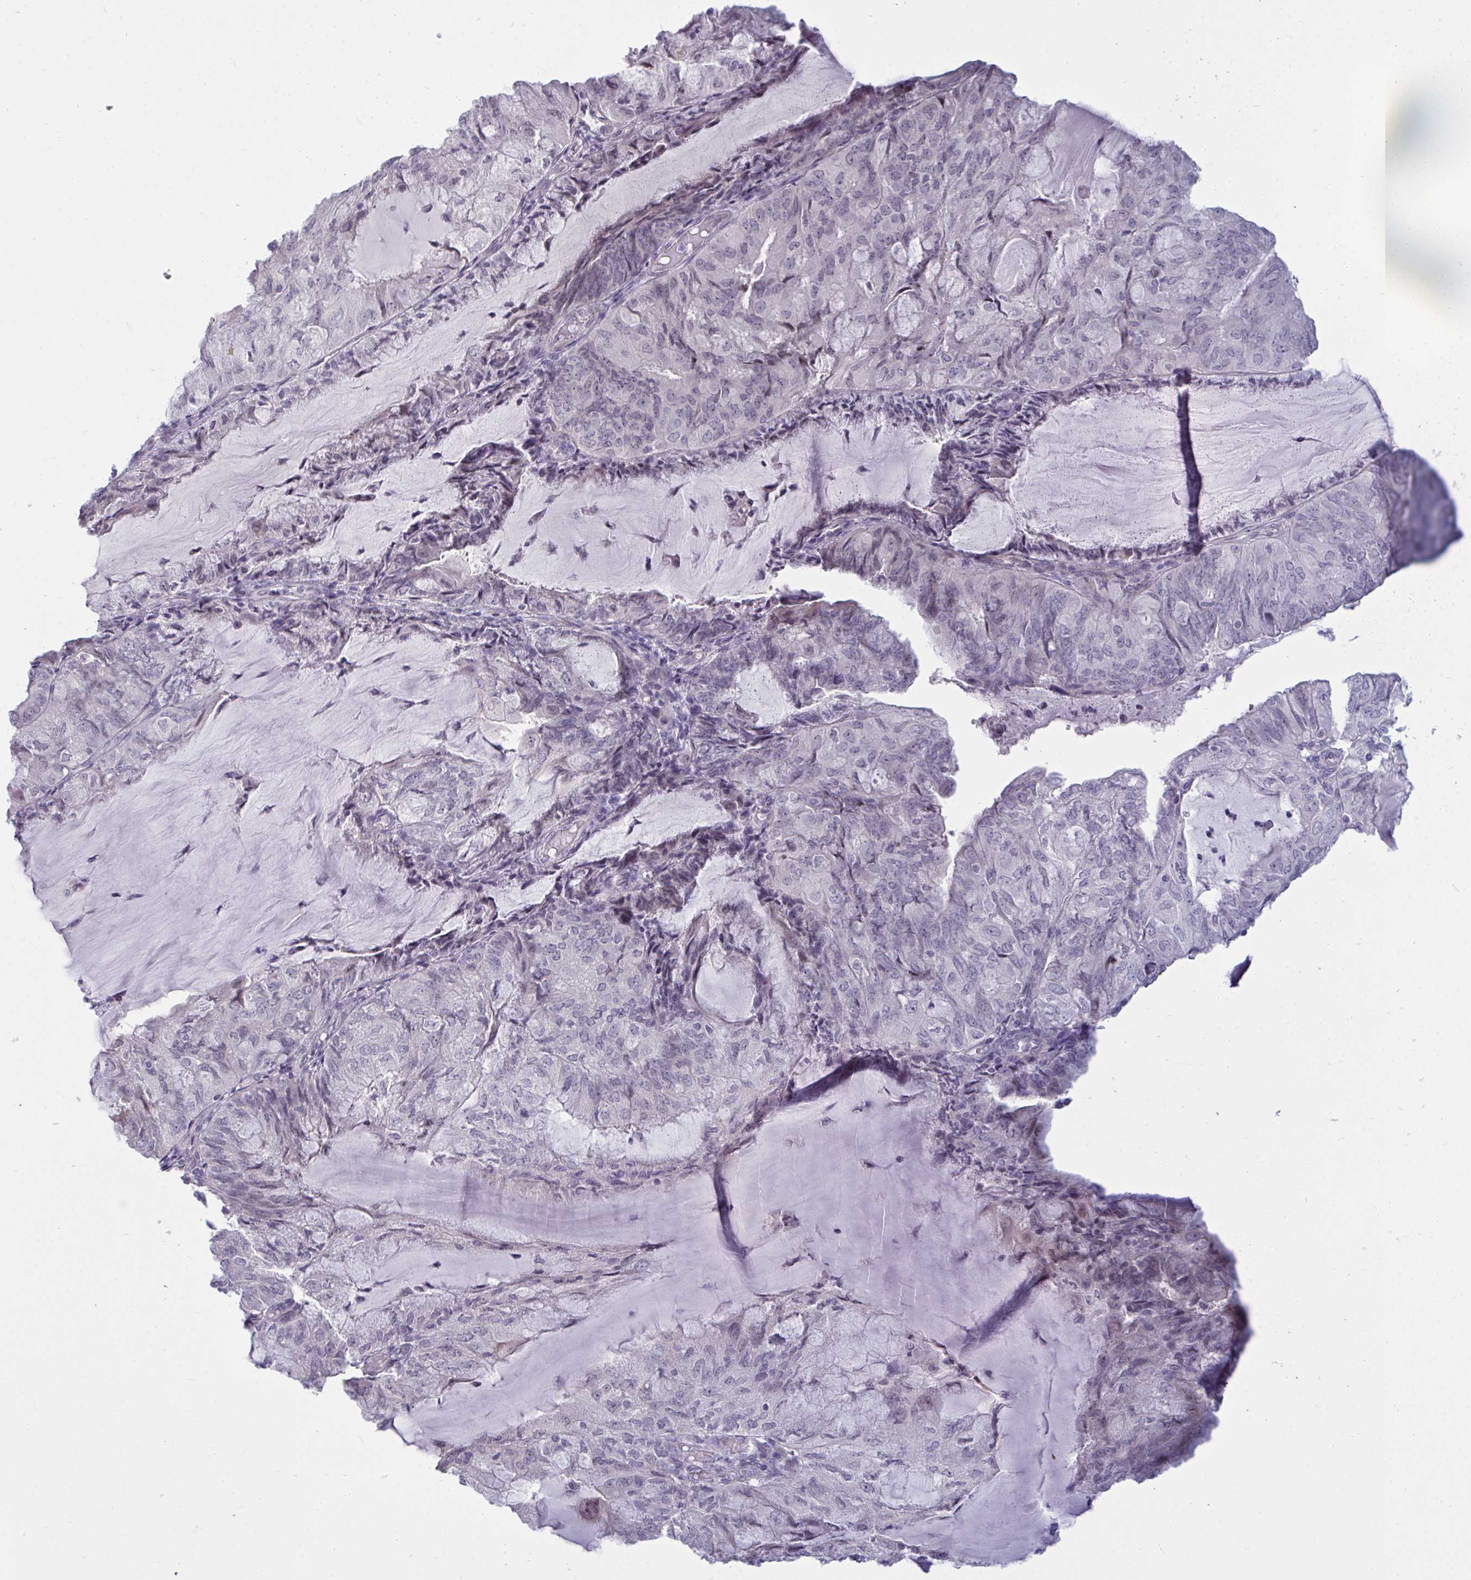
{"staining": {"intensity": "negative", "quantity": "none", "location": "none"}, "tissue": "endometrial cancer", "cell_type": "Tumor cells", "image_type": "cancer", "snomed": [{"axis": "morphology", "description": "Adenocarcinoma, NOS"}, {"axis": "topography", "description": "Endometrium"}], "caption": "Immunohistochemistry histopathology image of human endometrial adenocarcinoma stained for a protein (brown), which shows no expression in tumor cells.", "gene": "RNASEH1", "patient": {"sex": "female", "age": 81}}